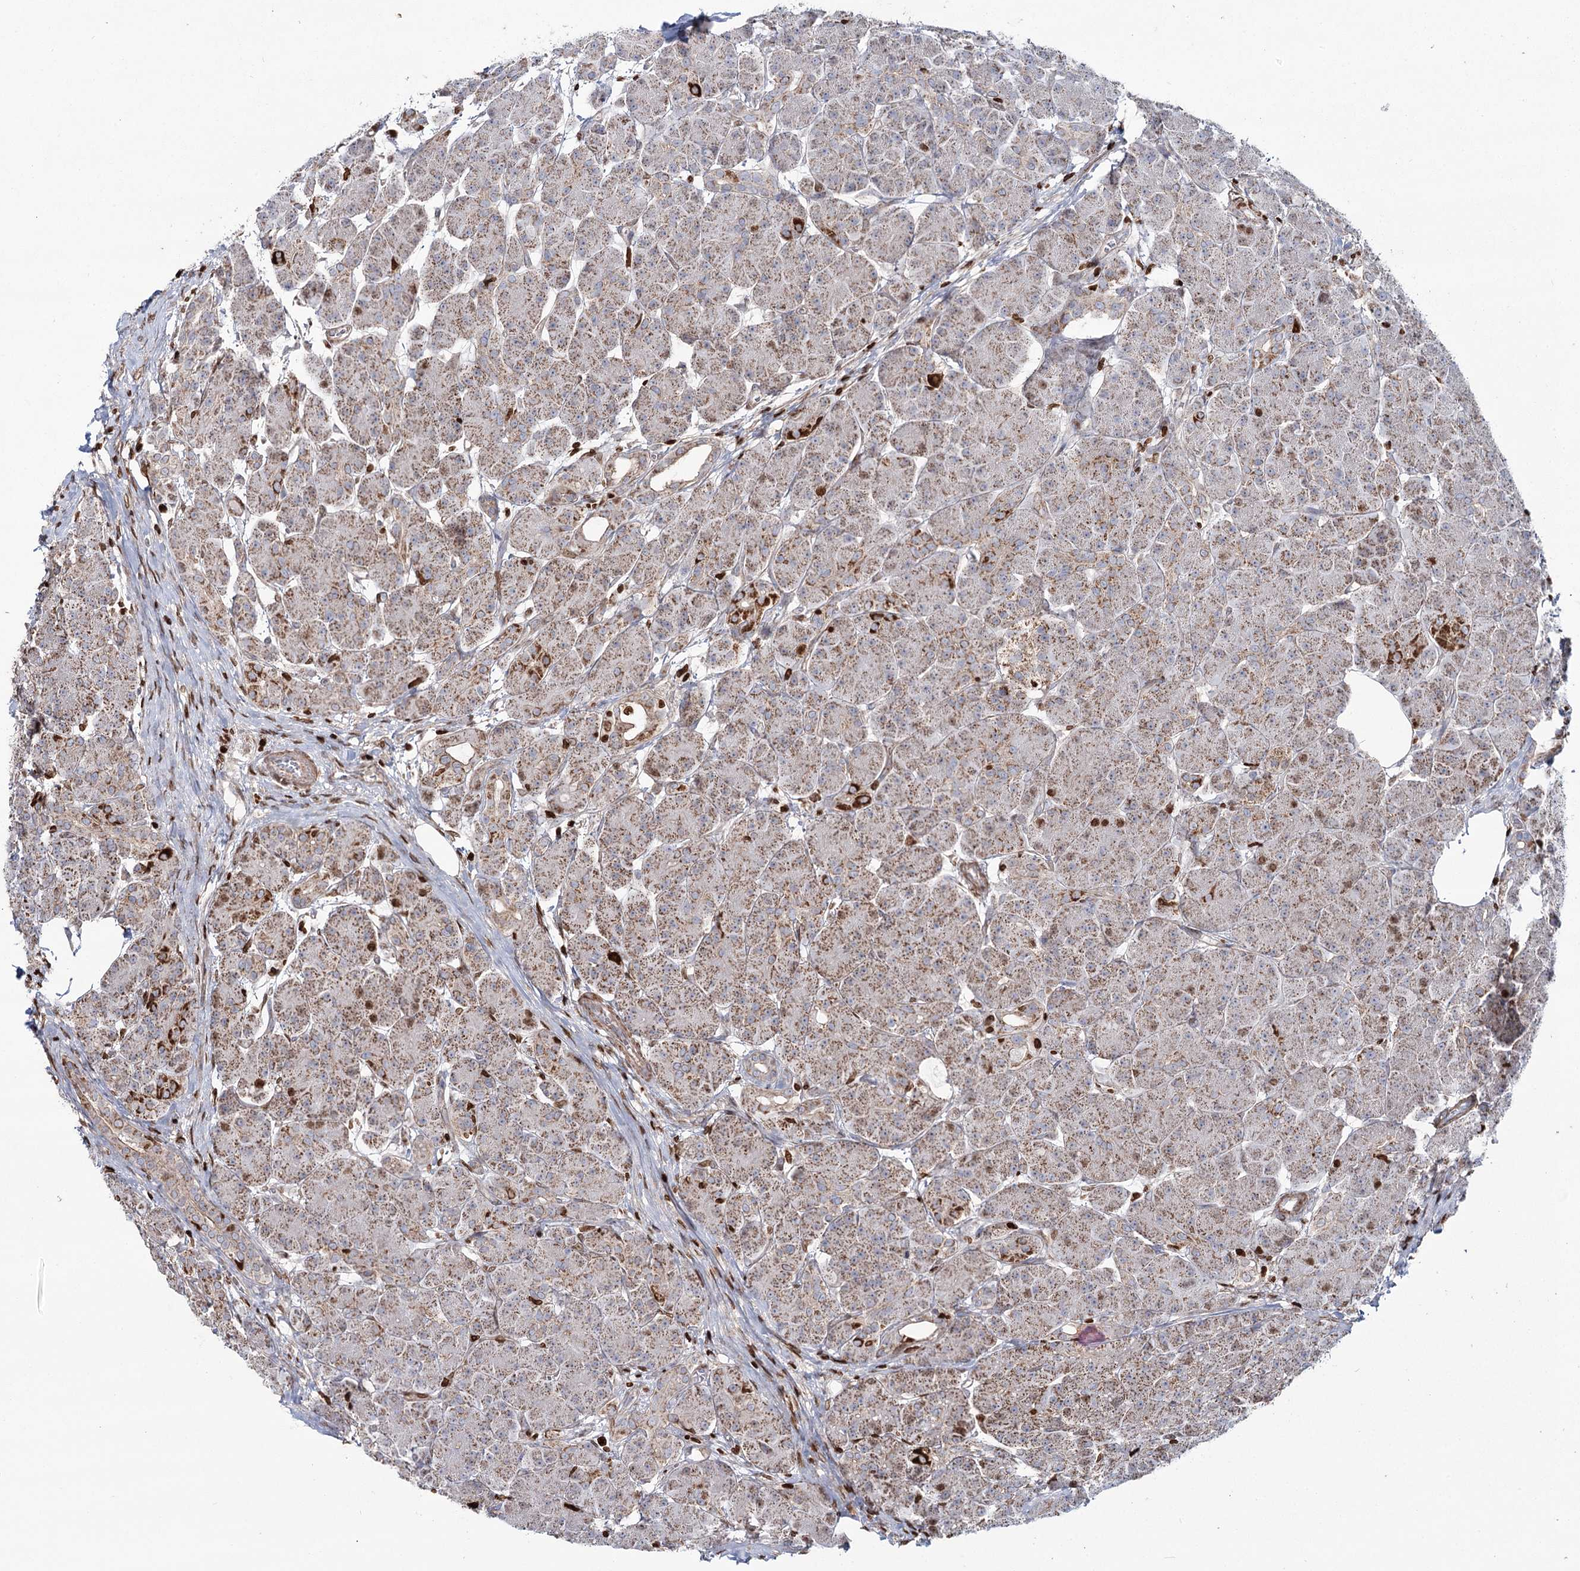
{"staining": {"intensity": "moderate", "quantity": ">75%", "location": "cytoplasmic/membranous"}, "tissue": "pancreas", "cell_type": "Exocrine glandular cells", "image_type": "normal", "snomed": [{"axis": "morphology", "description": "Normal tissue, NOS"}, {"axis": "topography", "description": "Pancreas"}], "caption": "DAB immunohistochemical staining of unremarkable pancreas demonstrates moderate cytoplasmic/membranous protein expression in about >75% of exocrine glandular cells. (Stains: DAB (3,3'-diaminobenzidine) in brown, nuclei in blue, Microscopy: brightfield microscopy at high magnification).", "gene": "PDHX", "patient": {"sex": "male", "age": 63}}